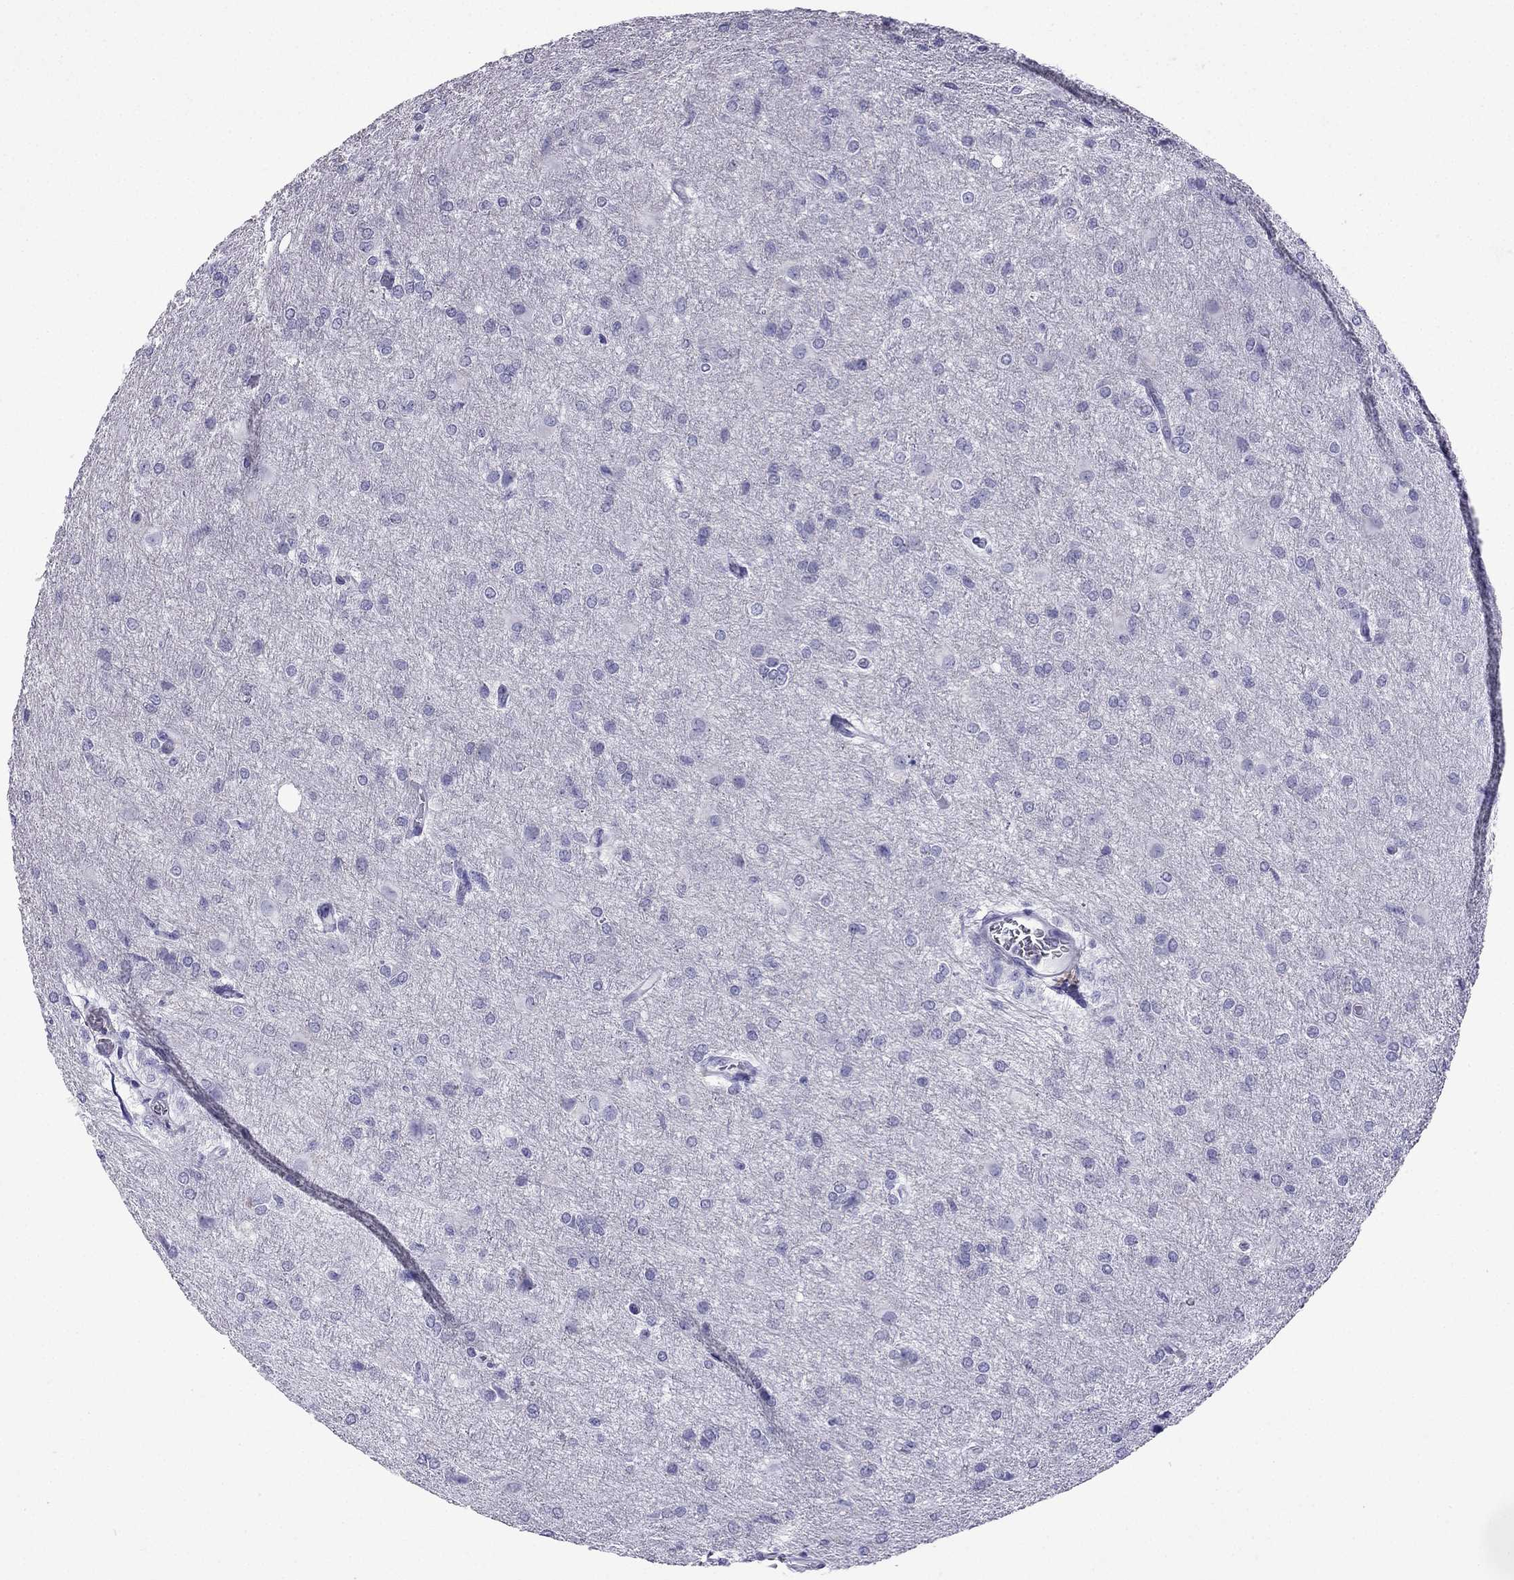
{"staining": {"intensity": "negative", "quantity": "none", "location": "none"}, "tissue": "glioma", "cell_type": "Tumor cells", "image_type": "cancer", "snomed": [{"axis": "morphology", "description": "Glioma, malignant, High grade"}, {"axis": "topography", "description": "Brain"}], "caption": "A photomicrograph of glioma stained for a protein displays no brown staining in tumor cells.", "gene": "GJA8", "patient": {"sex": "male", "age": 68}}